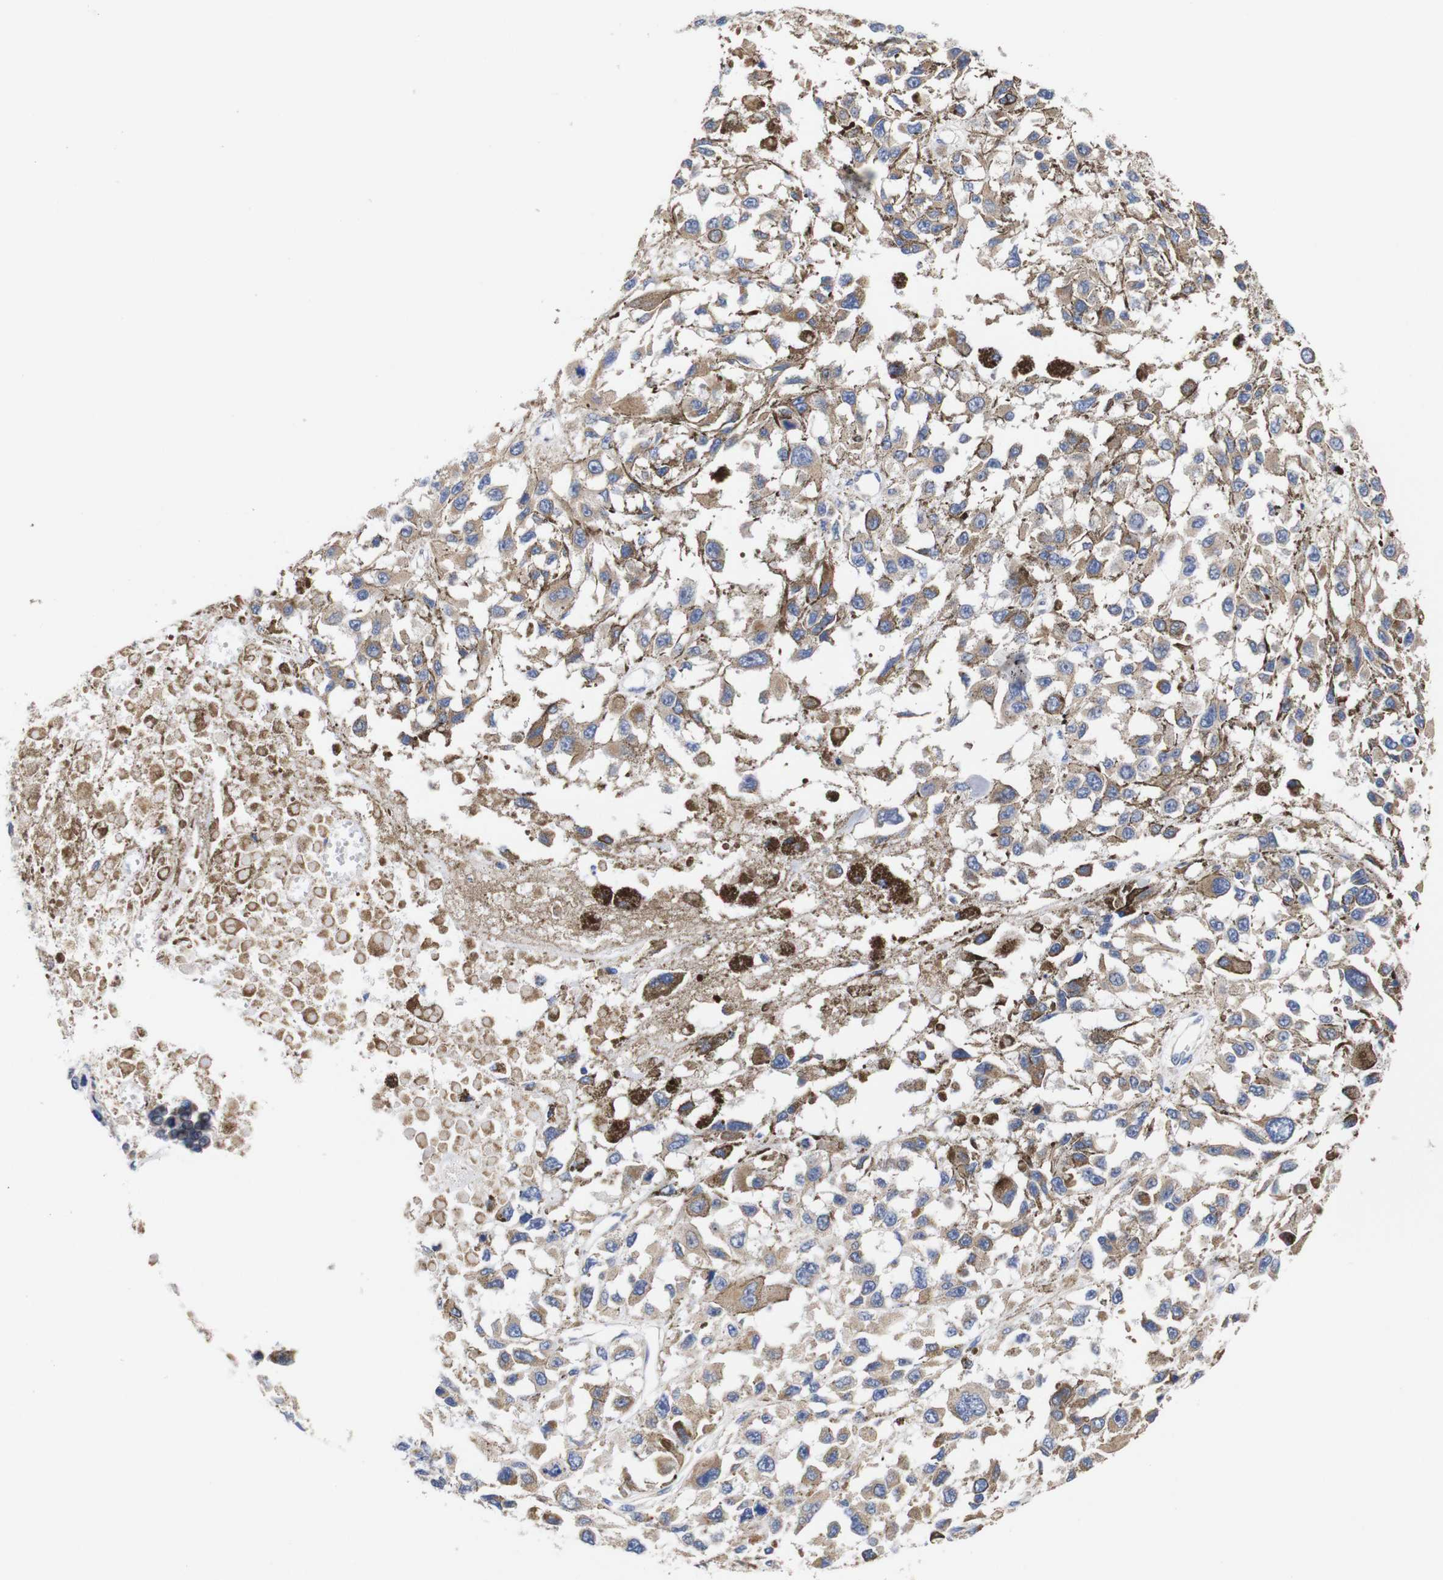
{"staining": {"intensity": "weak", "quantity": ">75%", "location": "cytoplasmic/membranous"}, "tissue": "melanoma", "cell_type": "Tumor cells", "image_type": "cancer", "snomed": [{"axis": "morphology", "description": "Malignant melanoma, Metastatic site"}, {"axis": "topography", "description": "Lymph node"}], "caption": "Protein expression analysis of melanoma shows weak cytoplasmic/membranous expression in about >75% of tumor cells.", "gene": "OPN3", "patient": {"sex": "male", "age": 59}}